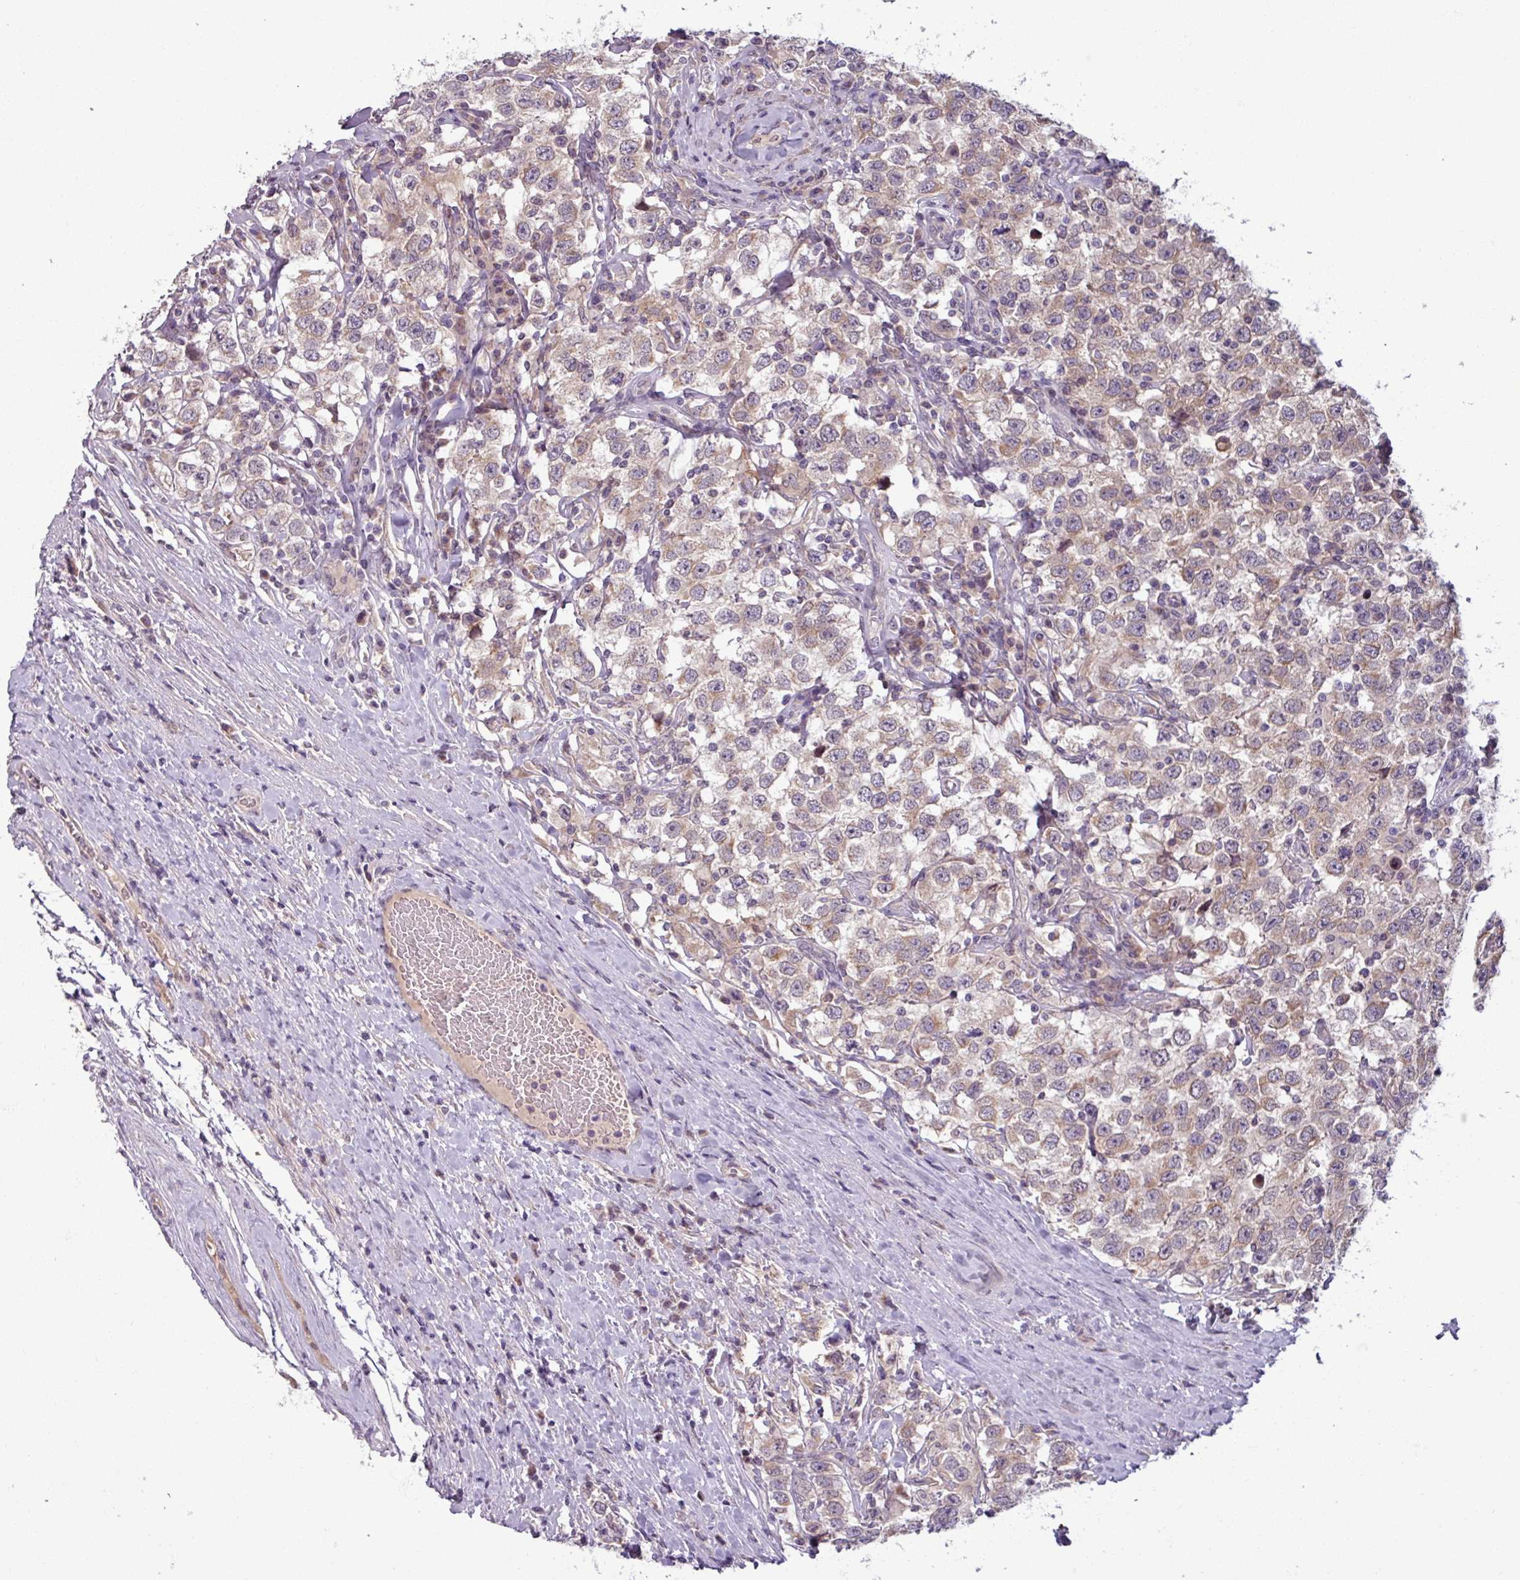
{"staining": {"intensity": "moderate", "quantity": "25%-75%", "location": "cytoplasmic/membranous"}, "tissue": "testis cancer", "cell_type": "Tumor cells", "image_type": "cancer", "snomed": [{"axis": "morphology", "description": "Seminoma, NOS"}, {"axis": "topography", "description": "Testis"}], "caption": "Testis seminoma was stained to show a protein in brown. There is medium levels of moderate cytoplasmic/membranous staining in about 25%-75% of tumor cells. Nuclei are stained in blue.", "gene": "OGFOD3", "patient": {"sex": "male", "age": 41}}